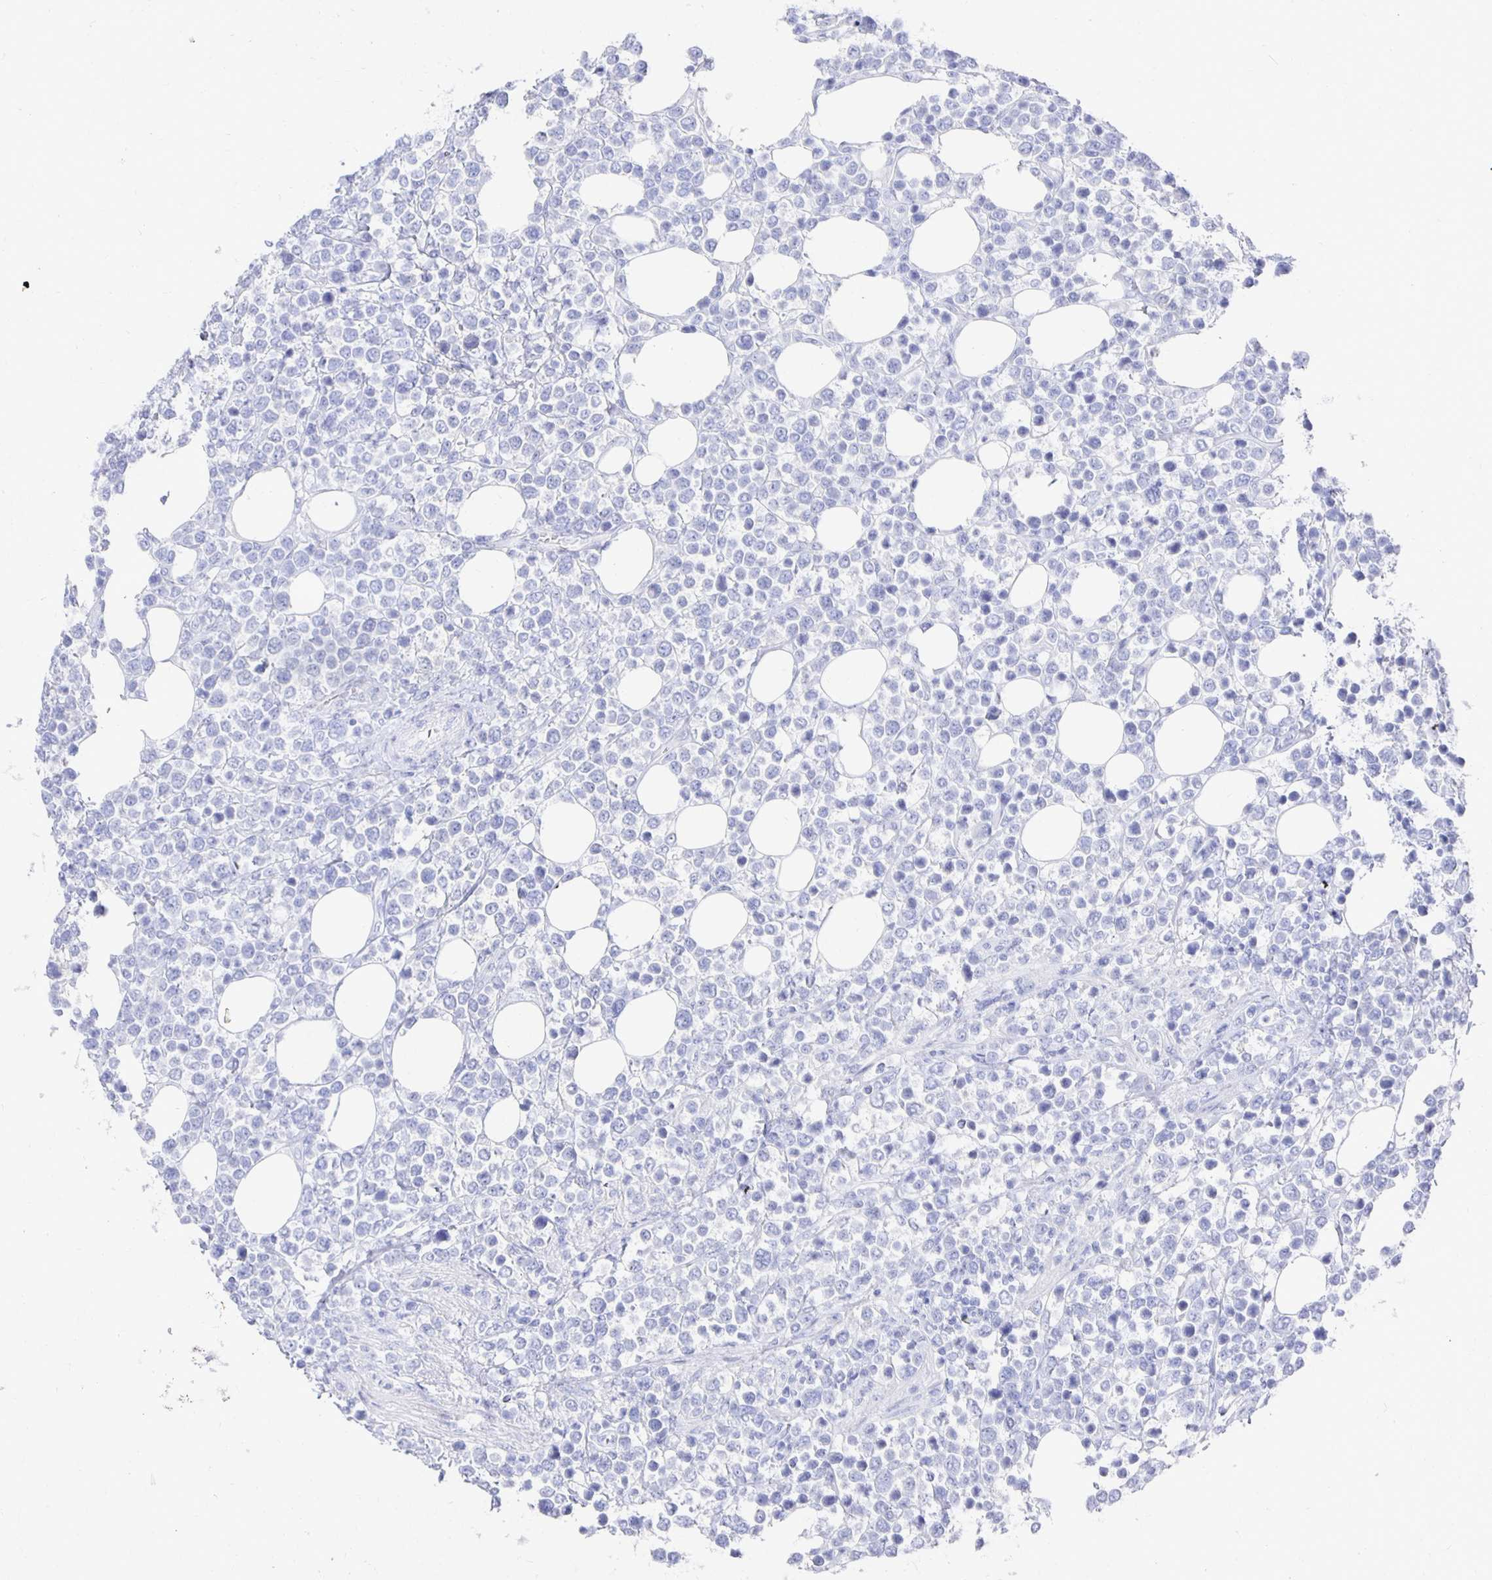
{"staining": {"intensity": "negative", "quantity": "none", "location": "none"}, "tissue": "lymphoma", "cell_type": "Tumor cells", "image_type": "cancer", "snomed": [{"axis": "morphology", "description": "Malignant lymphoma, non-Hodgkin's type, High grade"}, {"axis": "topography", "description": "Soft tissue"}], "caption": "DAB immunohistochemical staining of human malignant lymphoma, non-Hodgkin's type (high-grade) exhibits no significant staining in tumor cells.", "gene": "PRDM7", "patient": {"sex": "female", "age": 56}}